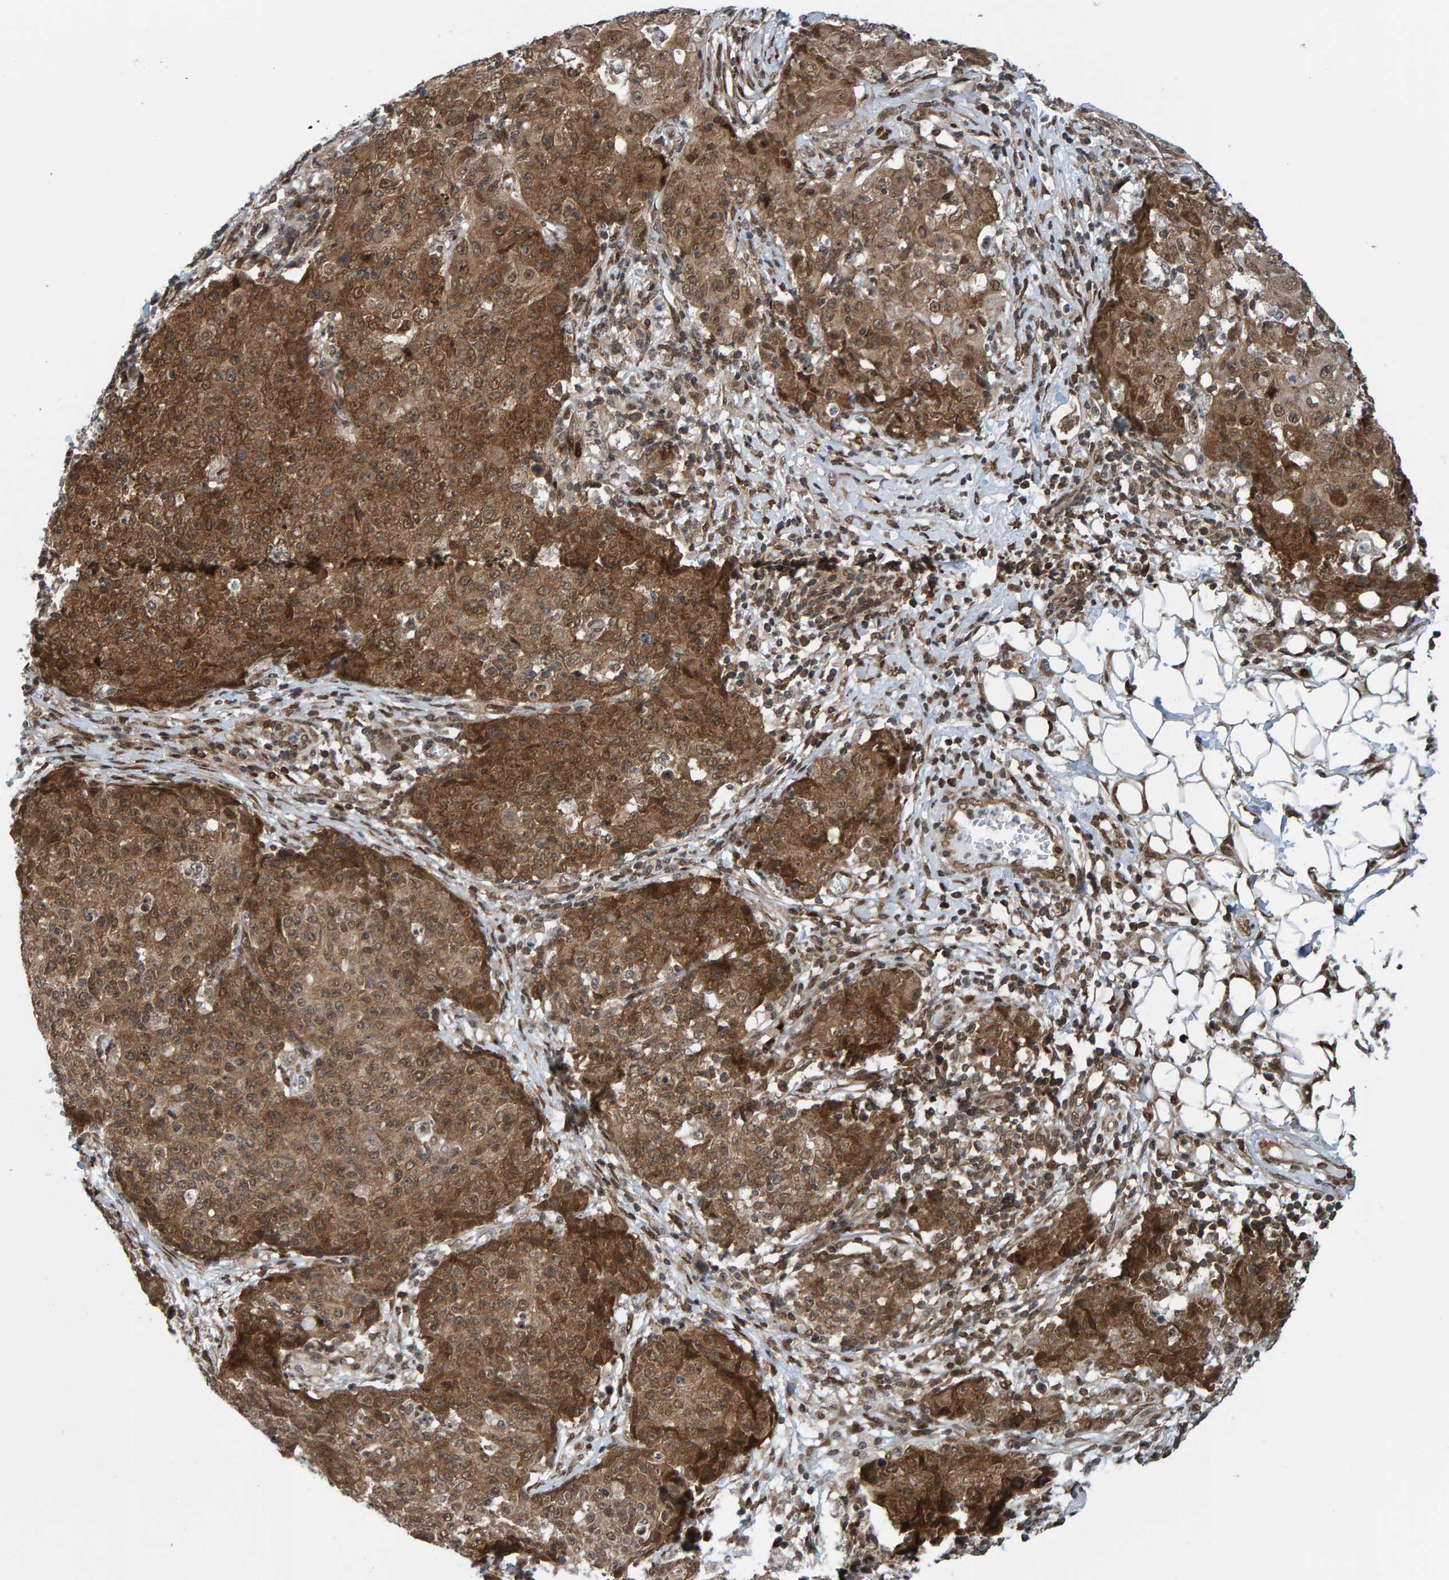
{"staining": {"intensity": "moderate", "quantity": ">75%", "location": "cytoplasmic/membranous"}, "tissue": "ovarian cancer", "cell_type": "Tumor cells", "image_type": "cancer", "snomed": [{"axis": "morphology", "description": "Carcinoma, endometroid"}, {"axis": "topography", "description": "Ovary"}], "caption": "Immunohistochemistry (IHC) of ovarian endometroid carcinoma displays medium levels of moderate cytoplasmic/membranous positivity in approximately >75% of tumor cells.", "gene": "ZNF366", "patient": {"sex": "female", "age": 42}}